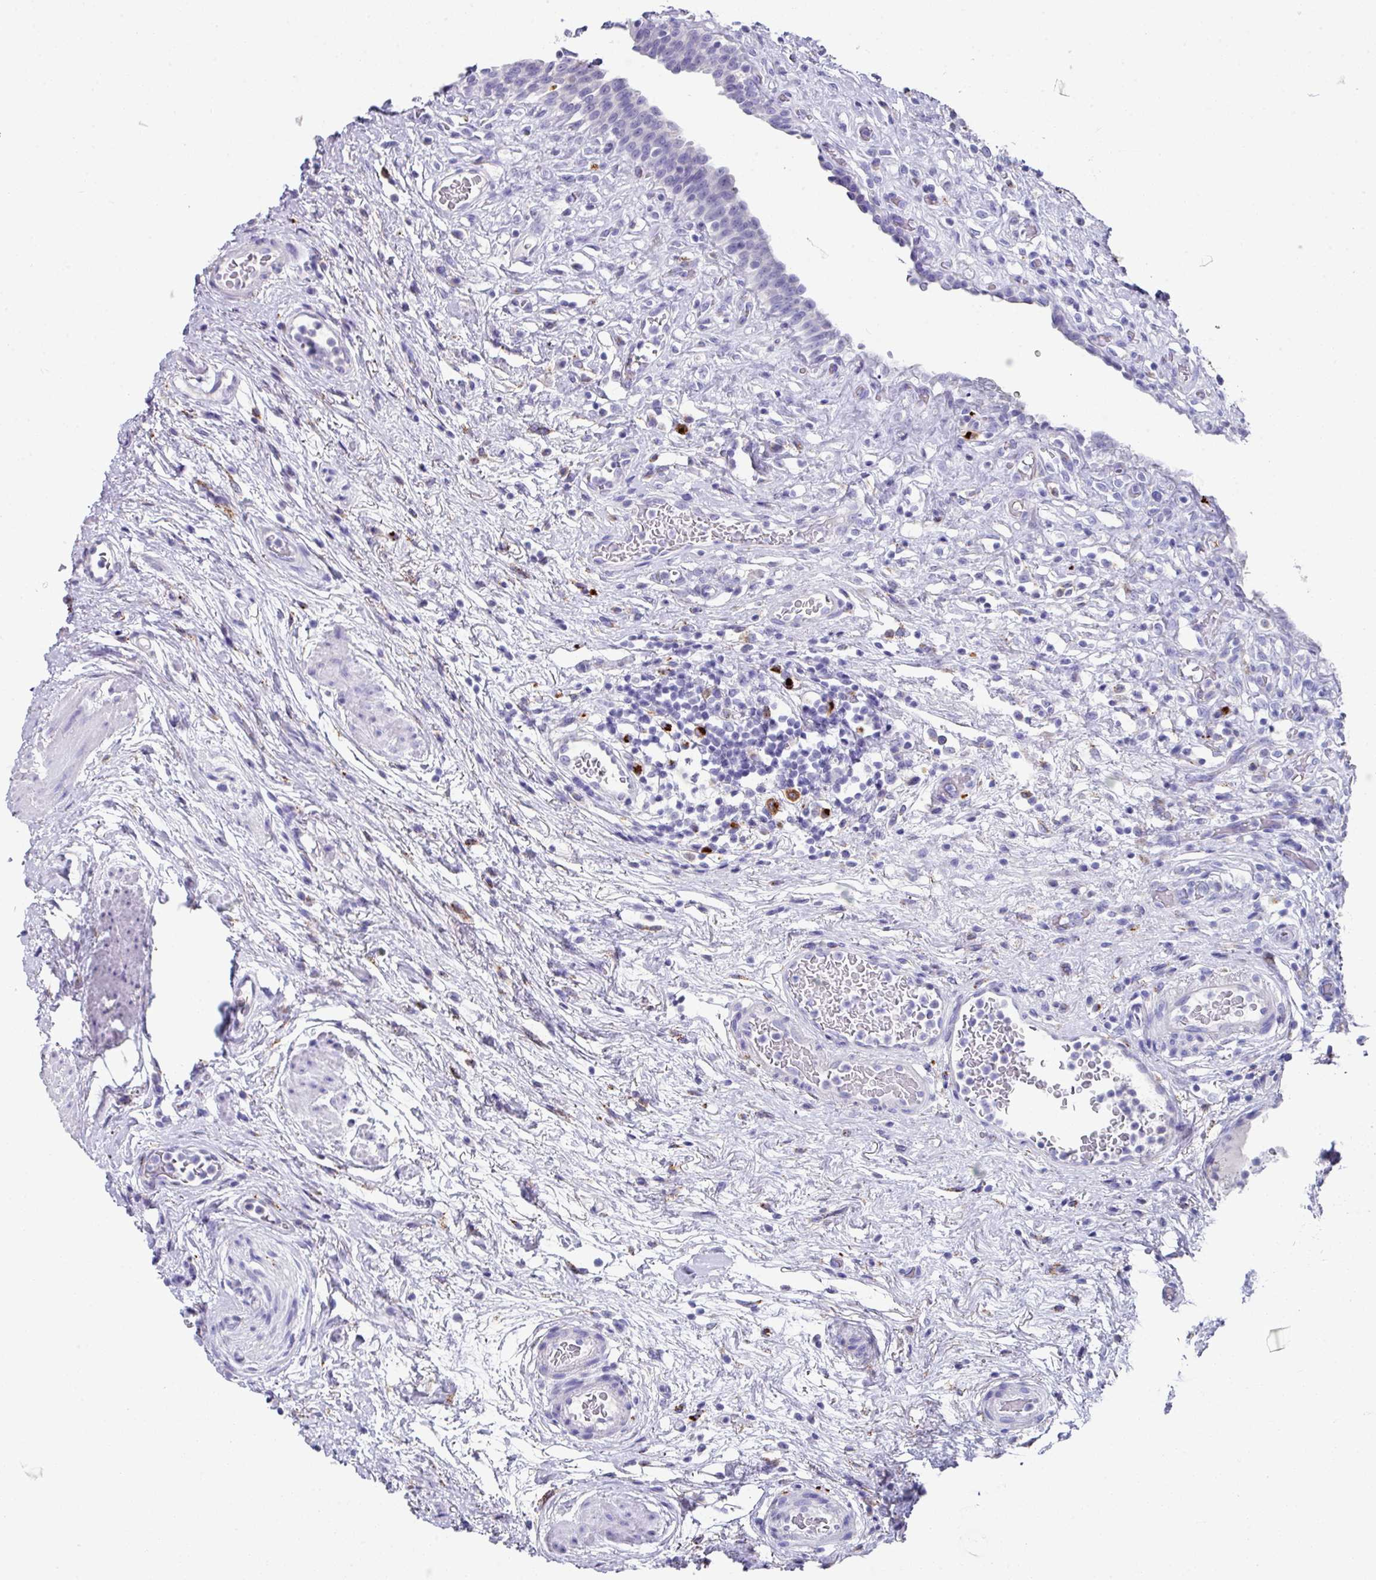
{"staining": {"intensity": "negative", "quantity": "none", "location": "none"}, "tissue": "urinary bladder", "cell_type": "Urothelial cells", "image_type": "normal", "snomed": [{"axis": "morphology", "description": "Normal tissue, NOS"}, {"axis": "topography", "description": "Urinary bladder"}], "caption": "IHC histopathology image of benign human urinary bladder stained for a protein (brown), which exhibits no positivity in urothelial cells.", "gene": "CPVL", "patient": {"sex": "male", "age": 71}}